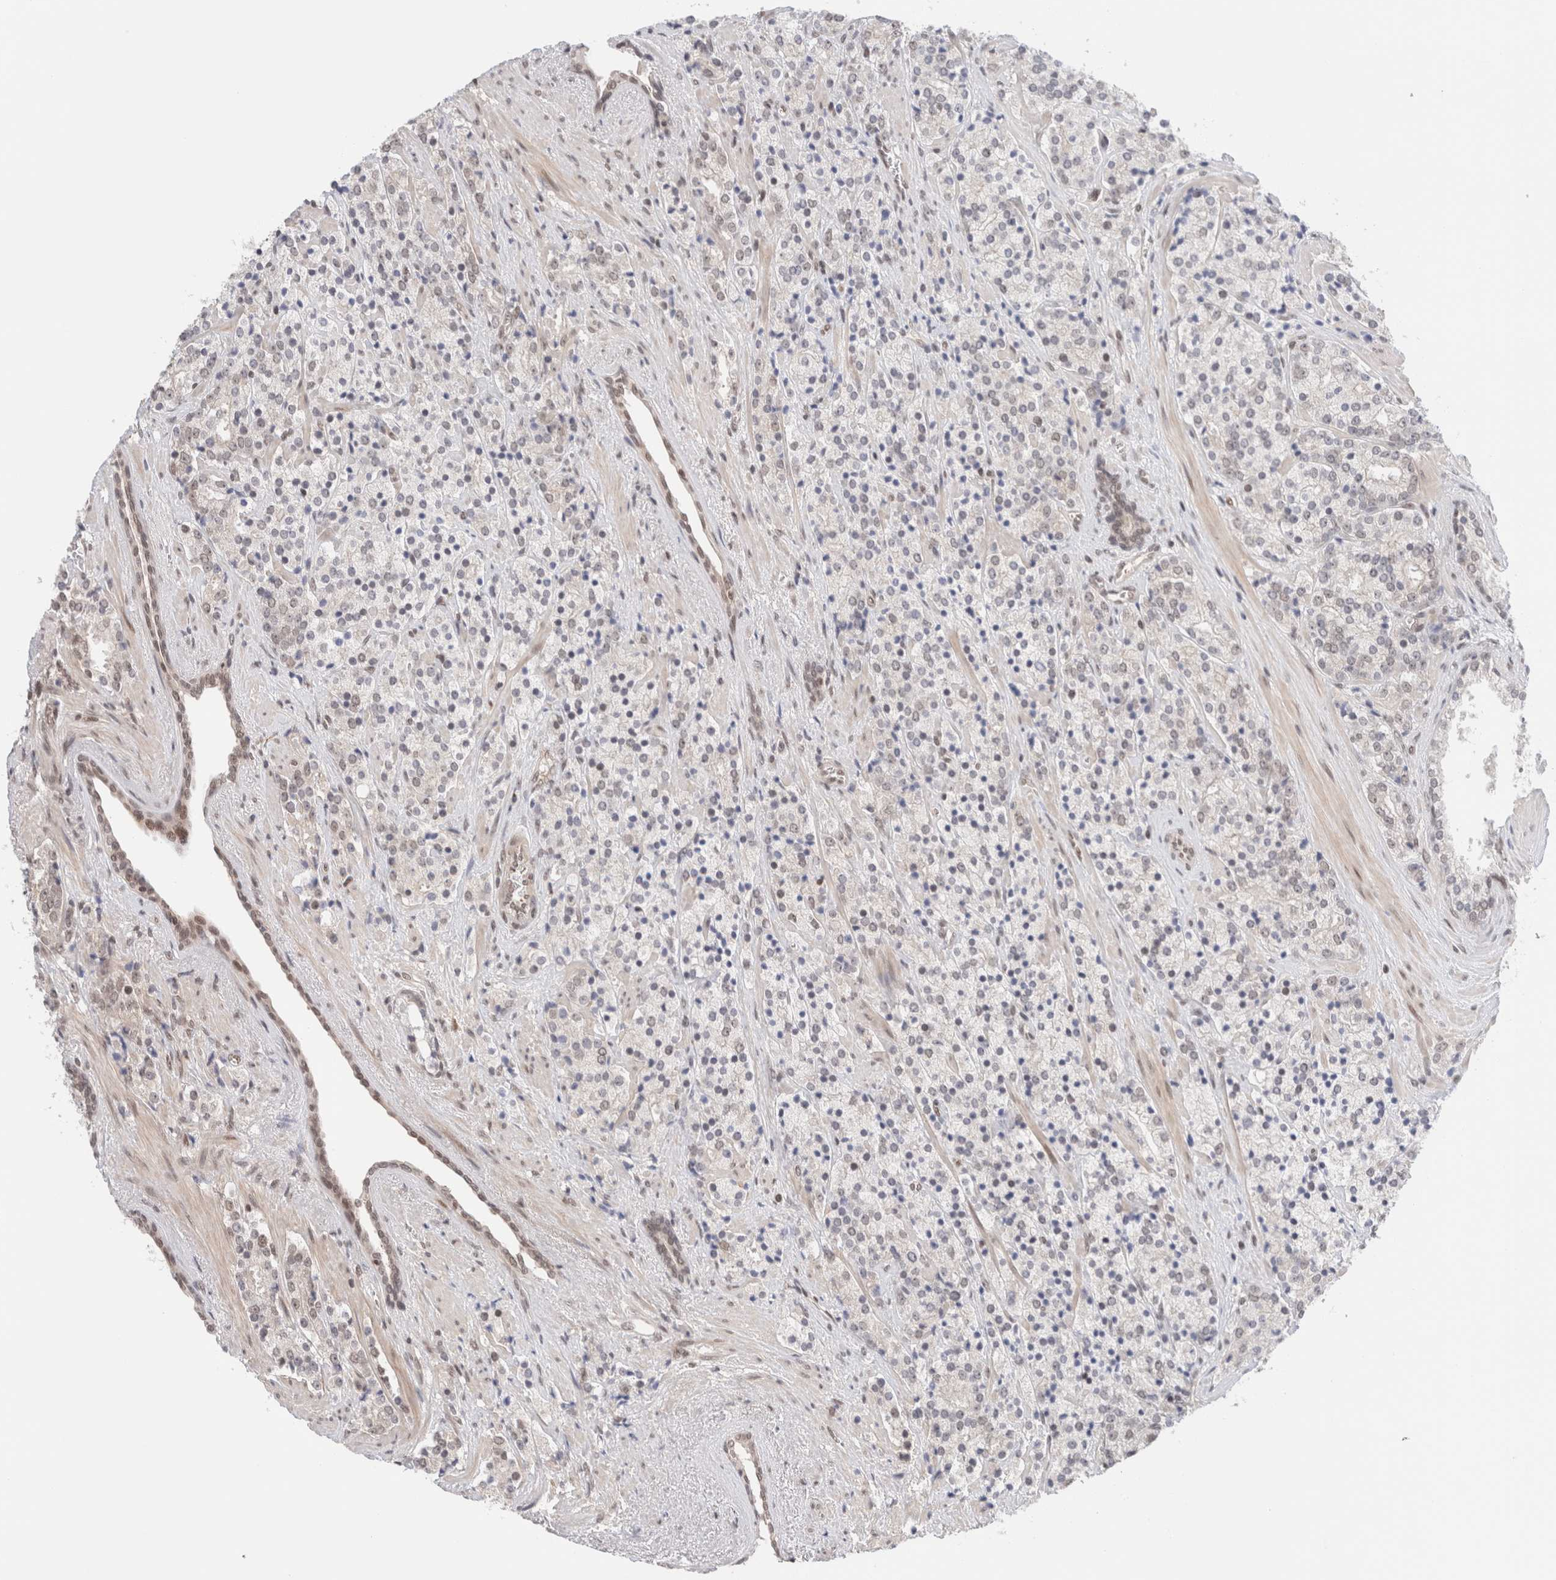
{"staining": {"intensity": "negative", "quantity": "none", "location": "none"}, "tissue": "prostate cancer", "cell_type": "Tumor cells", "image_type": "cancer", "snomed": [{"axis": "morphology", "description": "Adenocarcinoma, High grade"}, {"axis": "topography", "description": "Prostate"}], "caption": "A histopathology image of prostate cancer (high-grade adenocarcinoma) stained for a protein exhibits no brown staining in tumor cells.", "gene": "GATAD2A", "patient": {"sex": "male", "age": 71}}